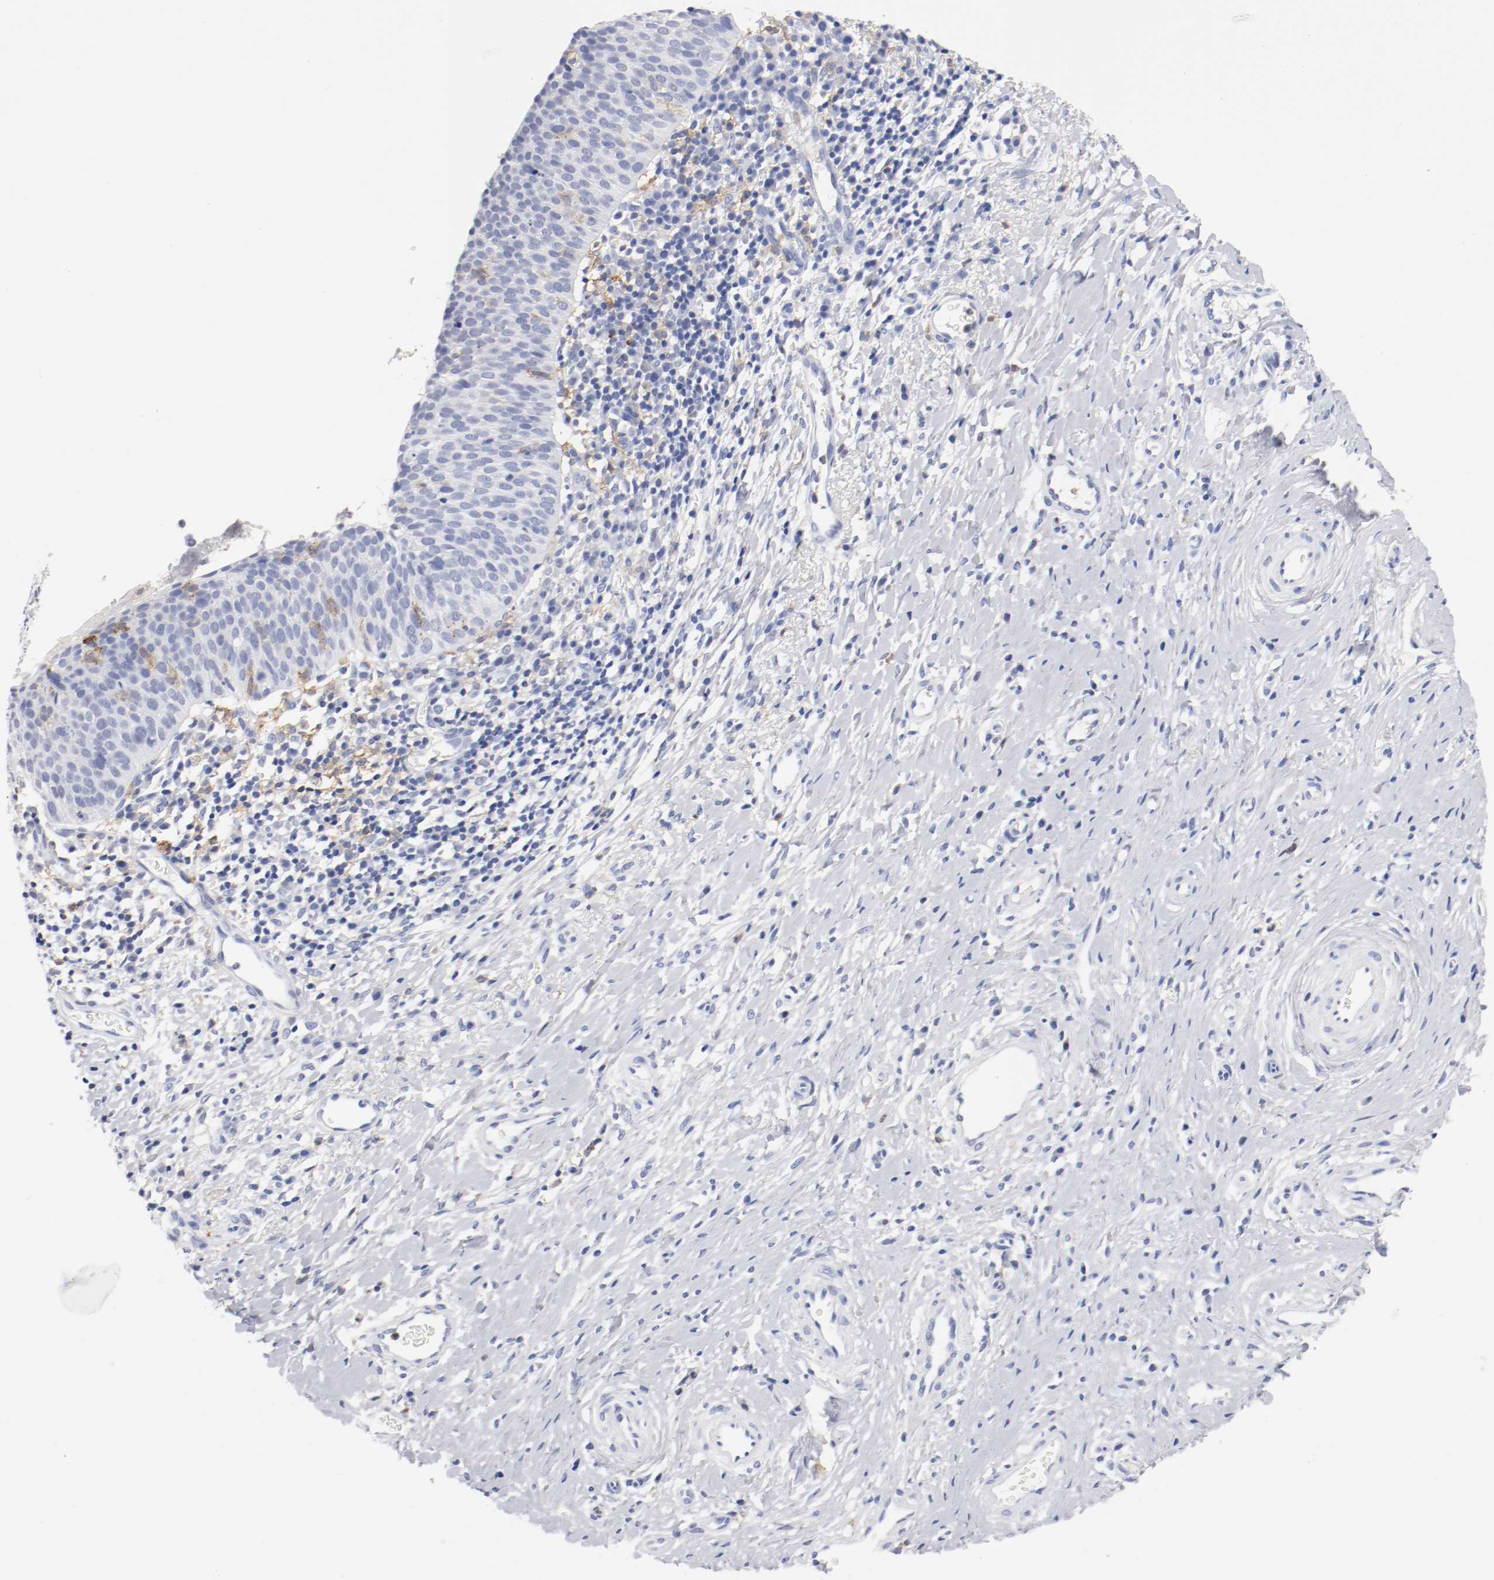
{"staining": {"intensity": "negative", "quantity": "none", "location": "none"}, "tissue": "cervical cancer", "cell_type": "Tumor cells", "image_type": "cancer", "snomed": [{"axis": "morphology", "description": "Normal tissue, NOS"}, {"axis": "morphology", "description": "Squamous cell carcinoma, NOS"}, {"axis": "topography", "description": "Cervix"}], "caption": "High power microscopy histopathology image of an immunohistochemistry (IHC) micrograph of cervical cancer, revealing no significant positivity in tumor cells.", "gene": "ITGAX", "patient": {"sex": "female", "age": 39}}